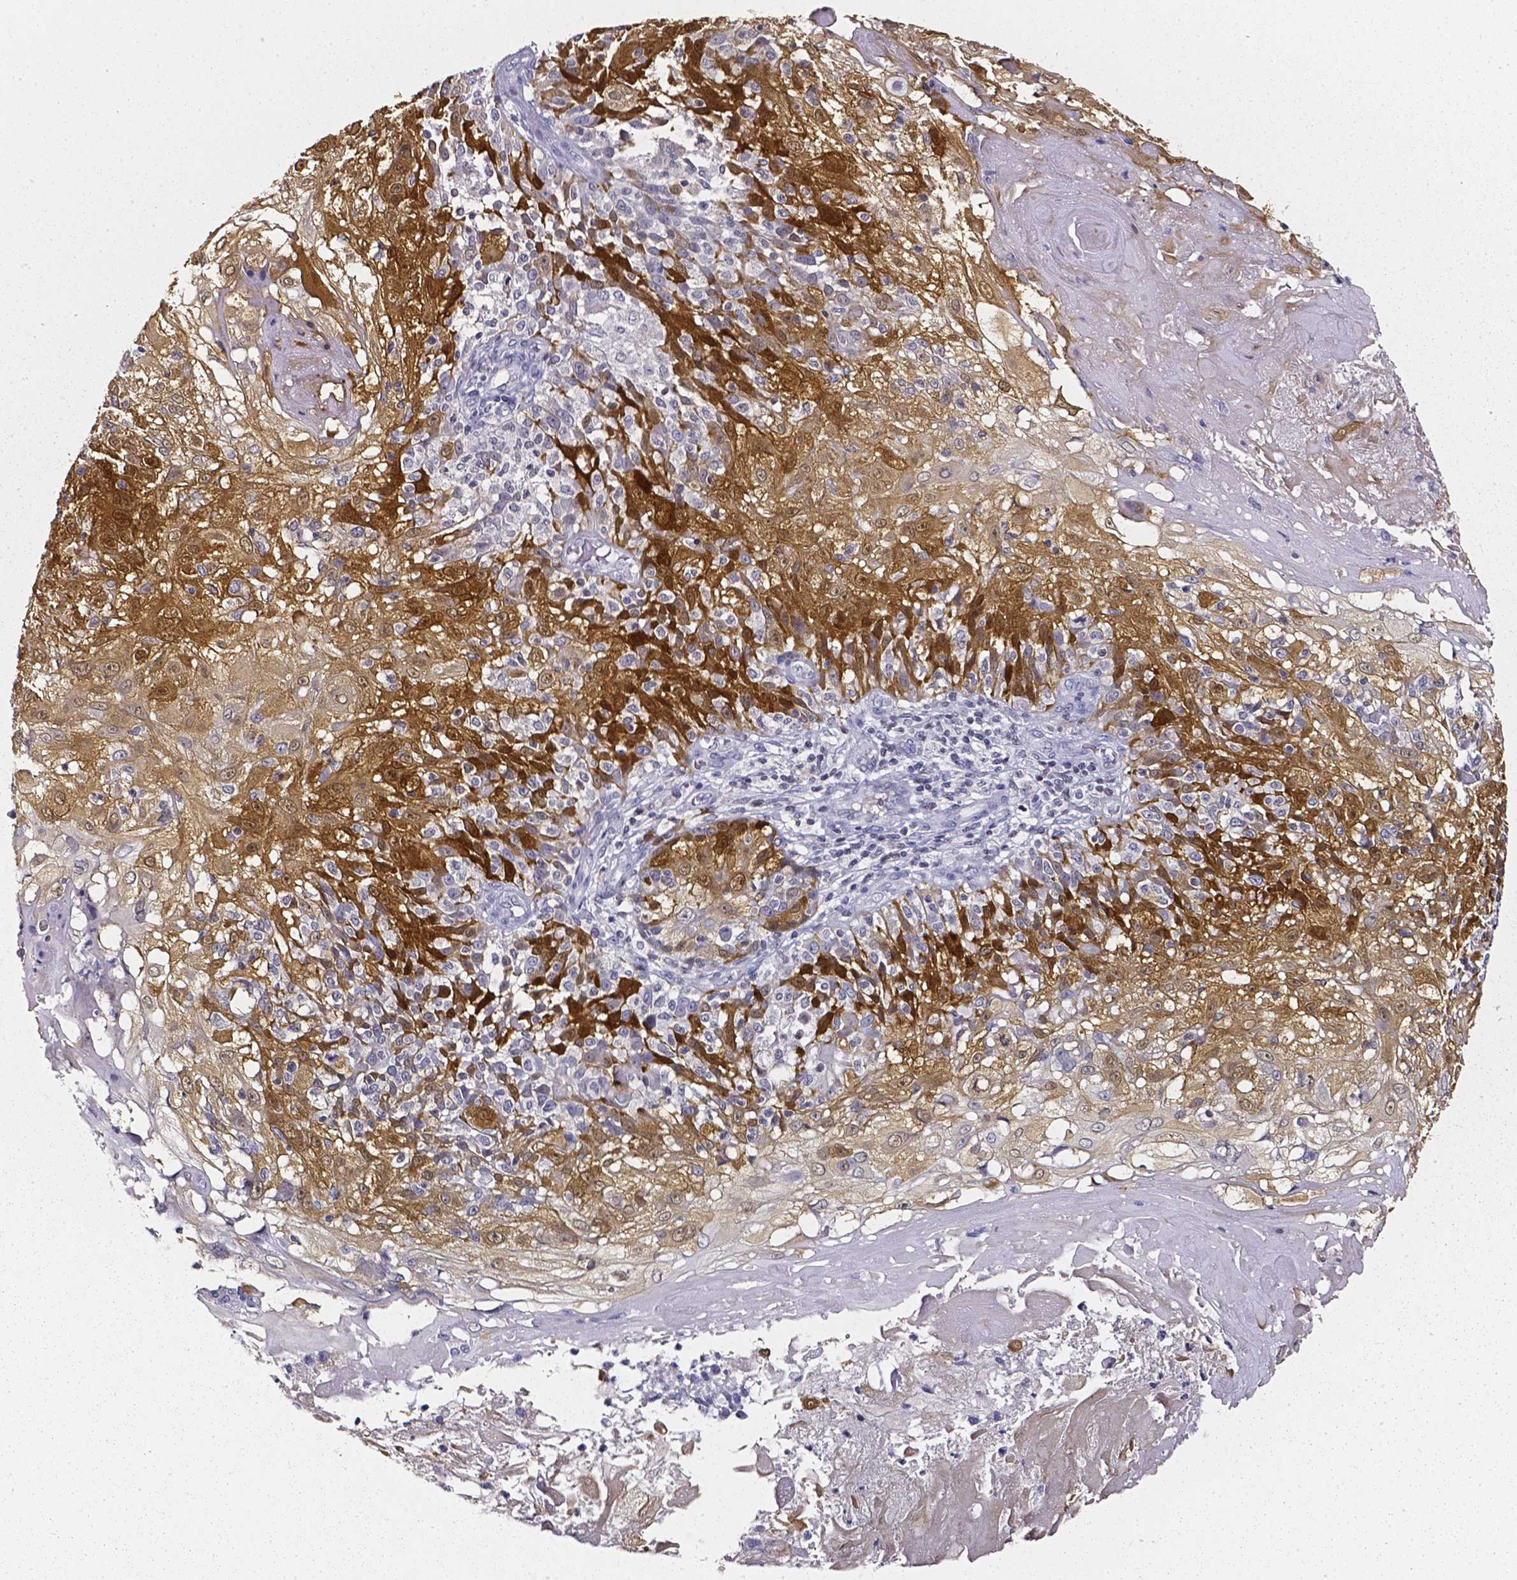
{"staining": {"intensity": "moderate", "quantity": "25%-75%", "location": "cytoplasmic/membranous,nuclear"}, "tissue": "skin cancer", "cell_type": "Tumor cells", "image_type": "cancer", "snomed": [{"axis": "morphology", "description": "Normal tissue, NOS"}, {"axis": "morphology", "description": "Squamous cell carcinoma, NOS"}, {"axis": "topography", "description": "Skin"}], "caption": "Skin cancer (squamous cell carcinoma) tissue reveals moderate cytoplasmic/membranous and nuclear expression in about 25%-75% of tumor cells, visualized by immunohistochemistry.", "gene": "AKR1B10", "patient": {"sex": "female", "age": 83}}